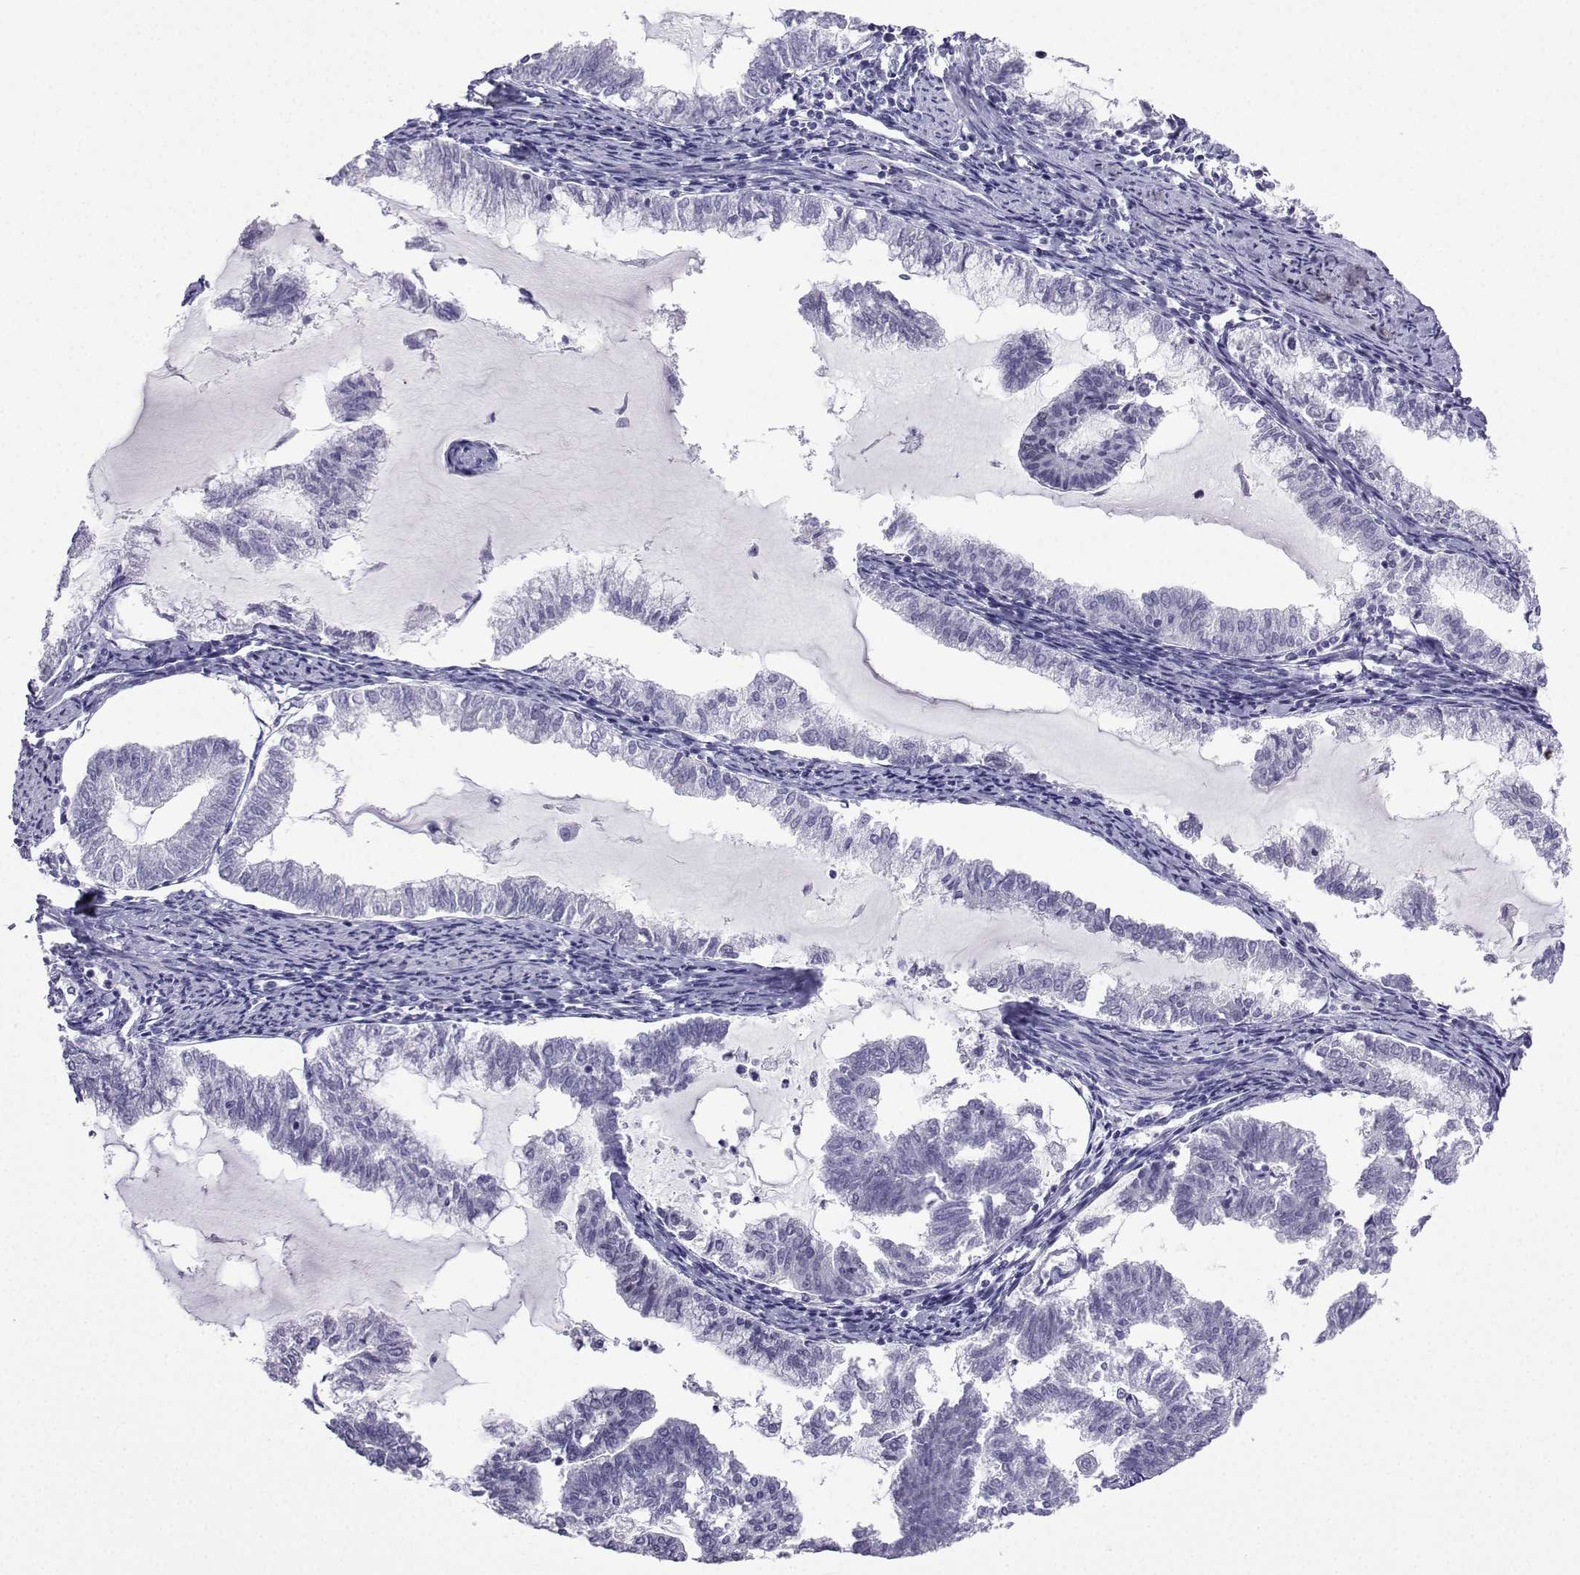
{"staining": {"intensity": "negative", "quantity": "none", "location": "none"}, "tissue": "endometrial cancer", "cell_type": "Tumor cells", "image_type": "cancer", "snomed": [{"axis": "morphology", "description": "Adenocarcinoma, NOS"}, {"axis": "topography", "description": "Endometrium"}], "caption": "Tumor cells show no significant protein expression in endometrial adenocarcinoma. (DAB (3,3'-diaminobenzidine) IHC, high magnification).", "gene": "LORICRIN", "patient": {"sex": "female", "age": 79}}